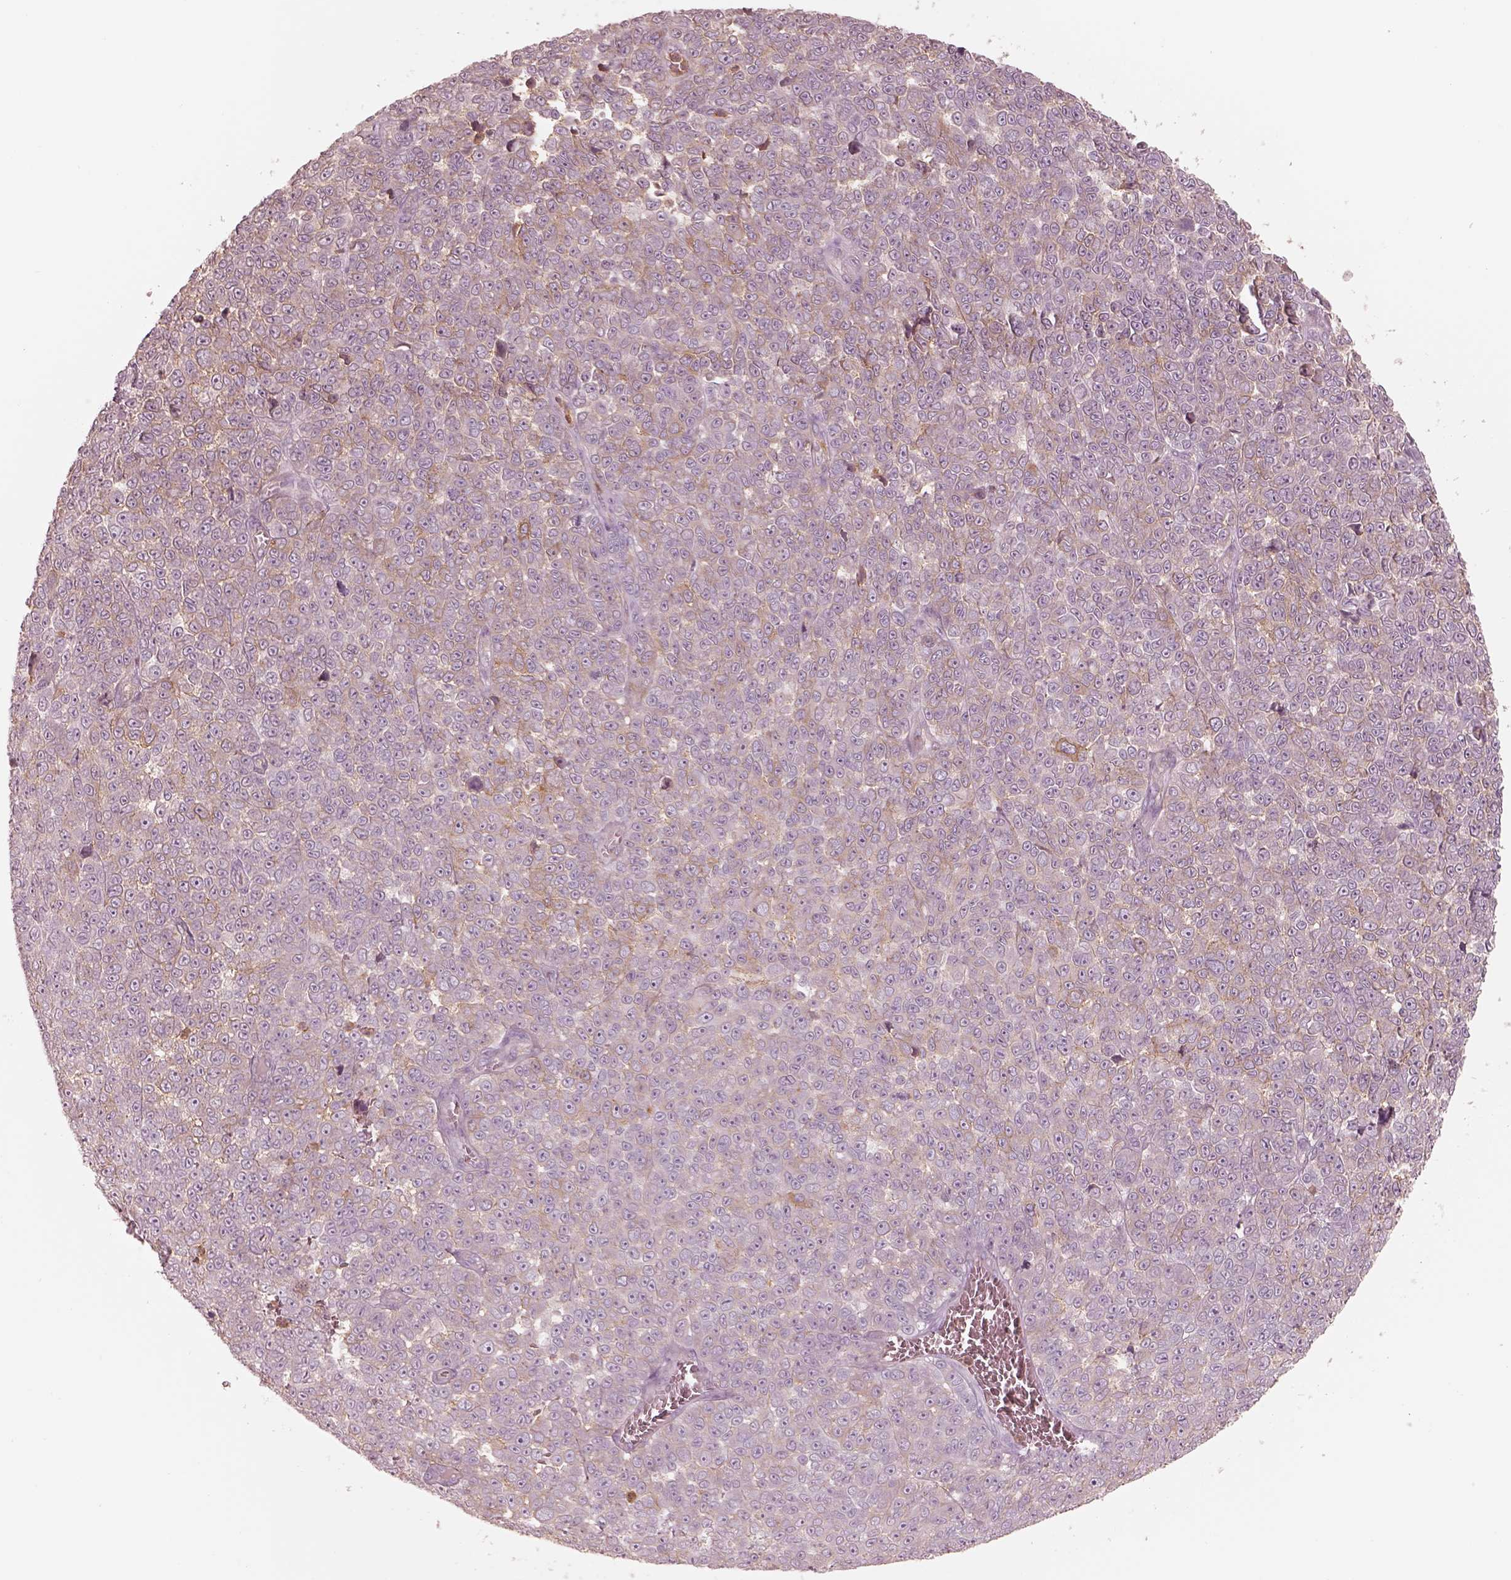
{"staining": {"intensity": "weak", "quantity": "25%-75%", "location": "cytoplasmic/membranous"}, "tissue": "melanoma", "cell_type": "Tumor cells", "image_type": "cancer", "snomed": [{"axis": "morphology", "description": "Malignant melanoma, NOS"}, {"axis": "topography", "description": "Skin"}], "caption": "Malignant melanoma stained with a brown dye demonstrates weak cytoplasmic/membranous positive expression in approximately 25%-75% of tumor cells.", "gene": "GPRIN1", "patient": {"sex": "female", "age": 95}}